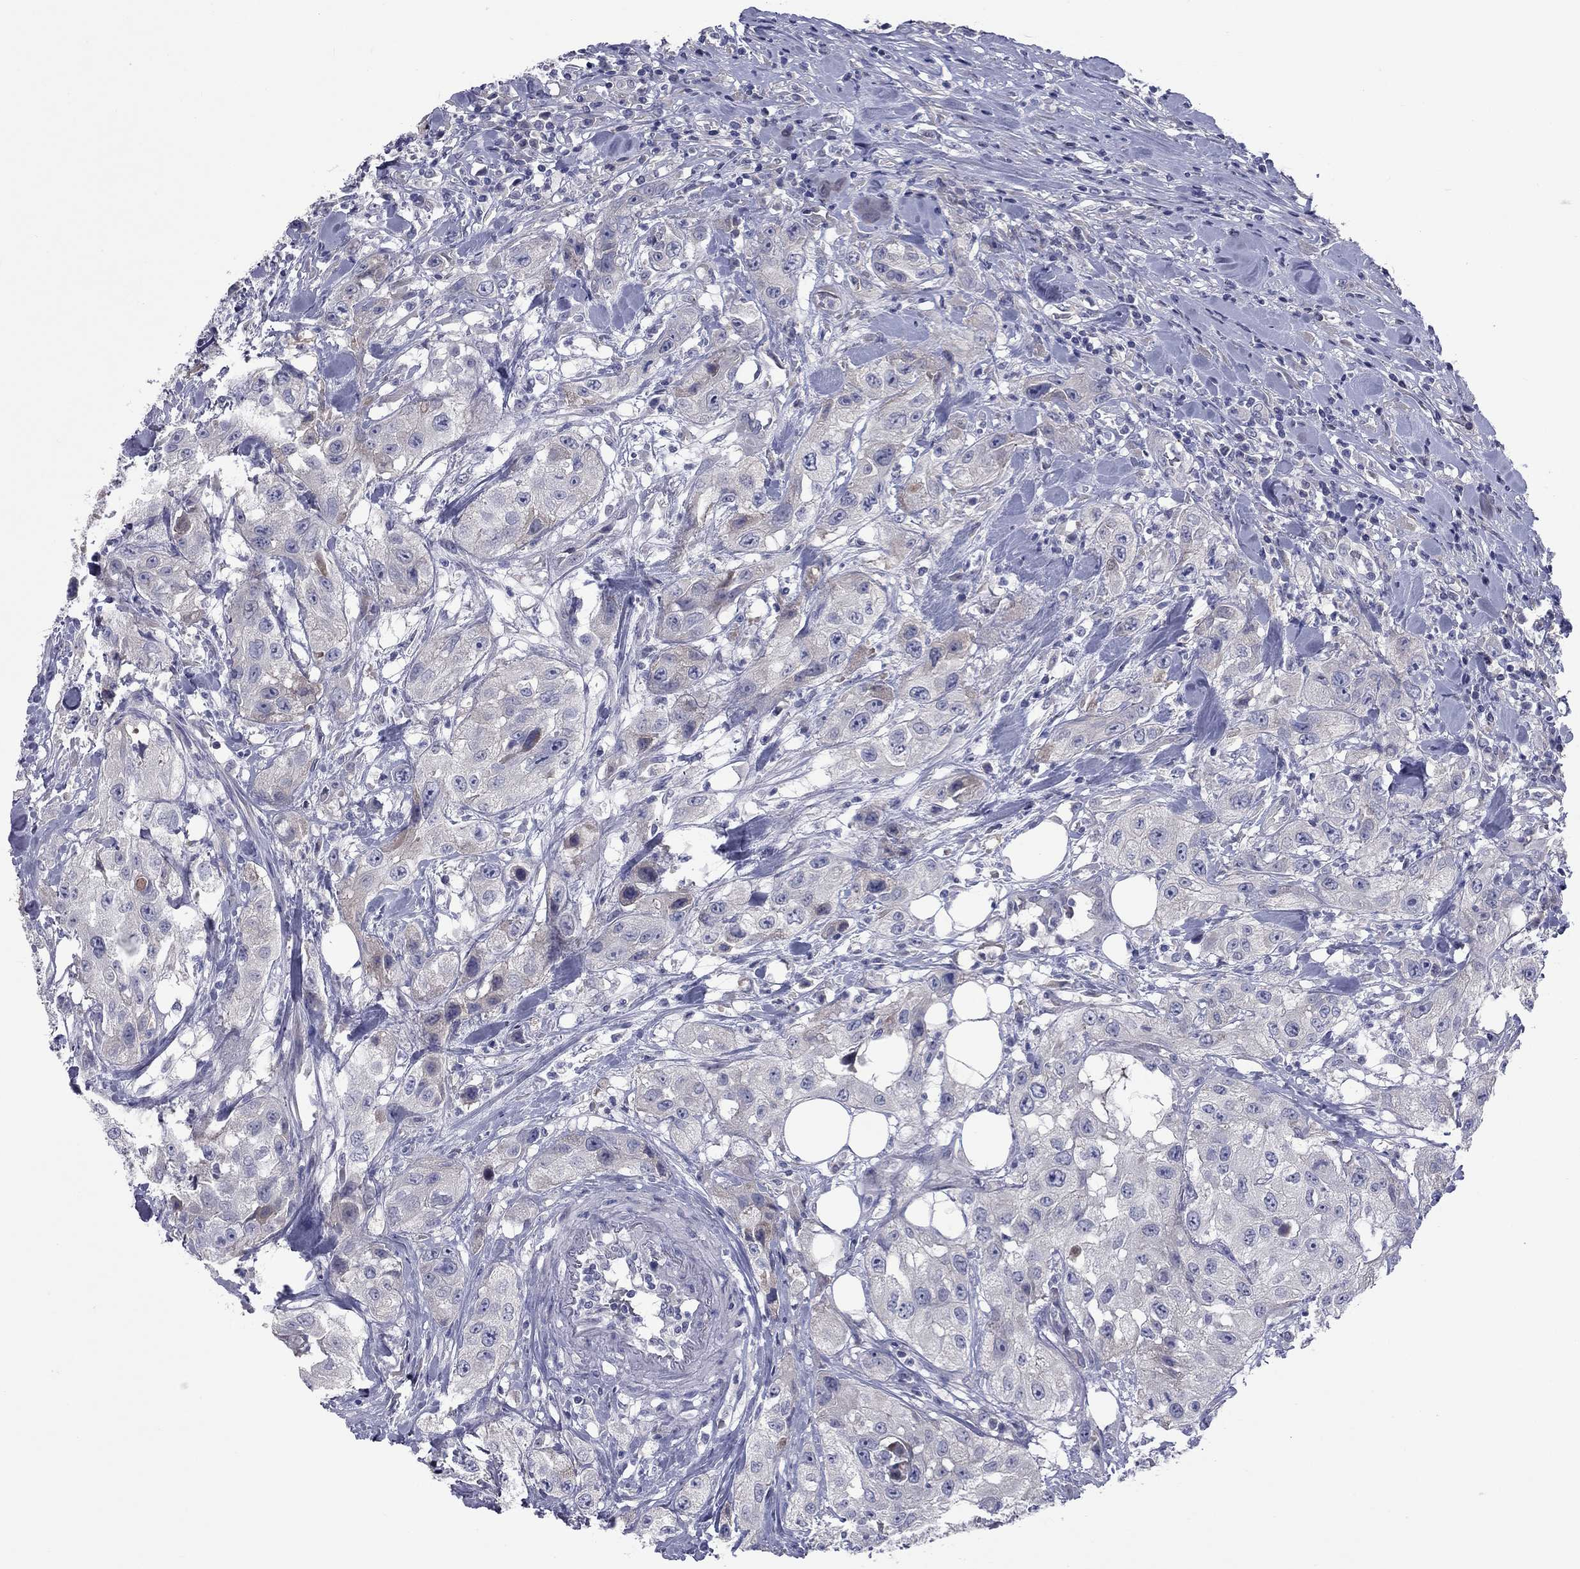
{"staining": {"intensity": "weak", "quantity": "<25%", "location": "cytoplasmic/membranous"}, "tissue": "urothelial cancer", "cell_type": "Tumor cells", "image_type": "cancer", "snomed": [{"axis": "morphology", "description": "Urothelial carcinoma, High grade"}, {"axis": "topography", "description": "Urinary bladder"}], "caption": "This is a image of immunohistochemistry (IHC) staining of high-grade urothelial carcinoma, which shows no staining in tumor cells.", "gene": "UNC119B", "patient": {"sex": "male", "age": 79}}